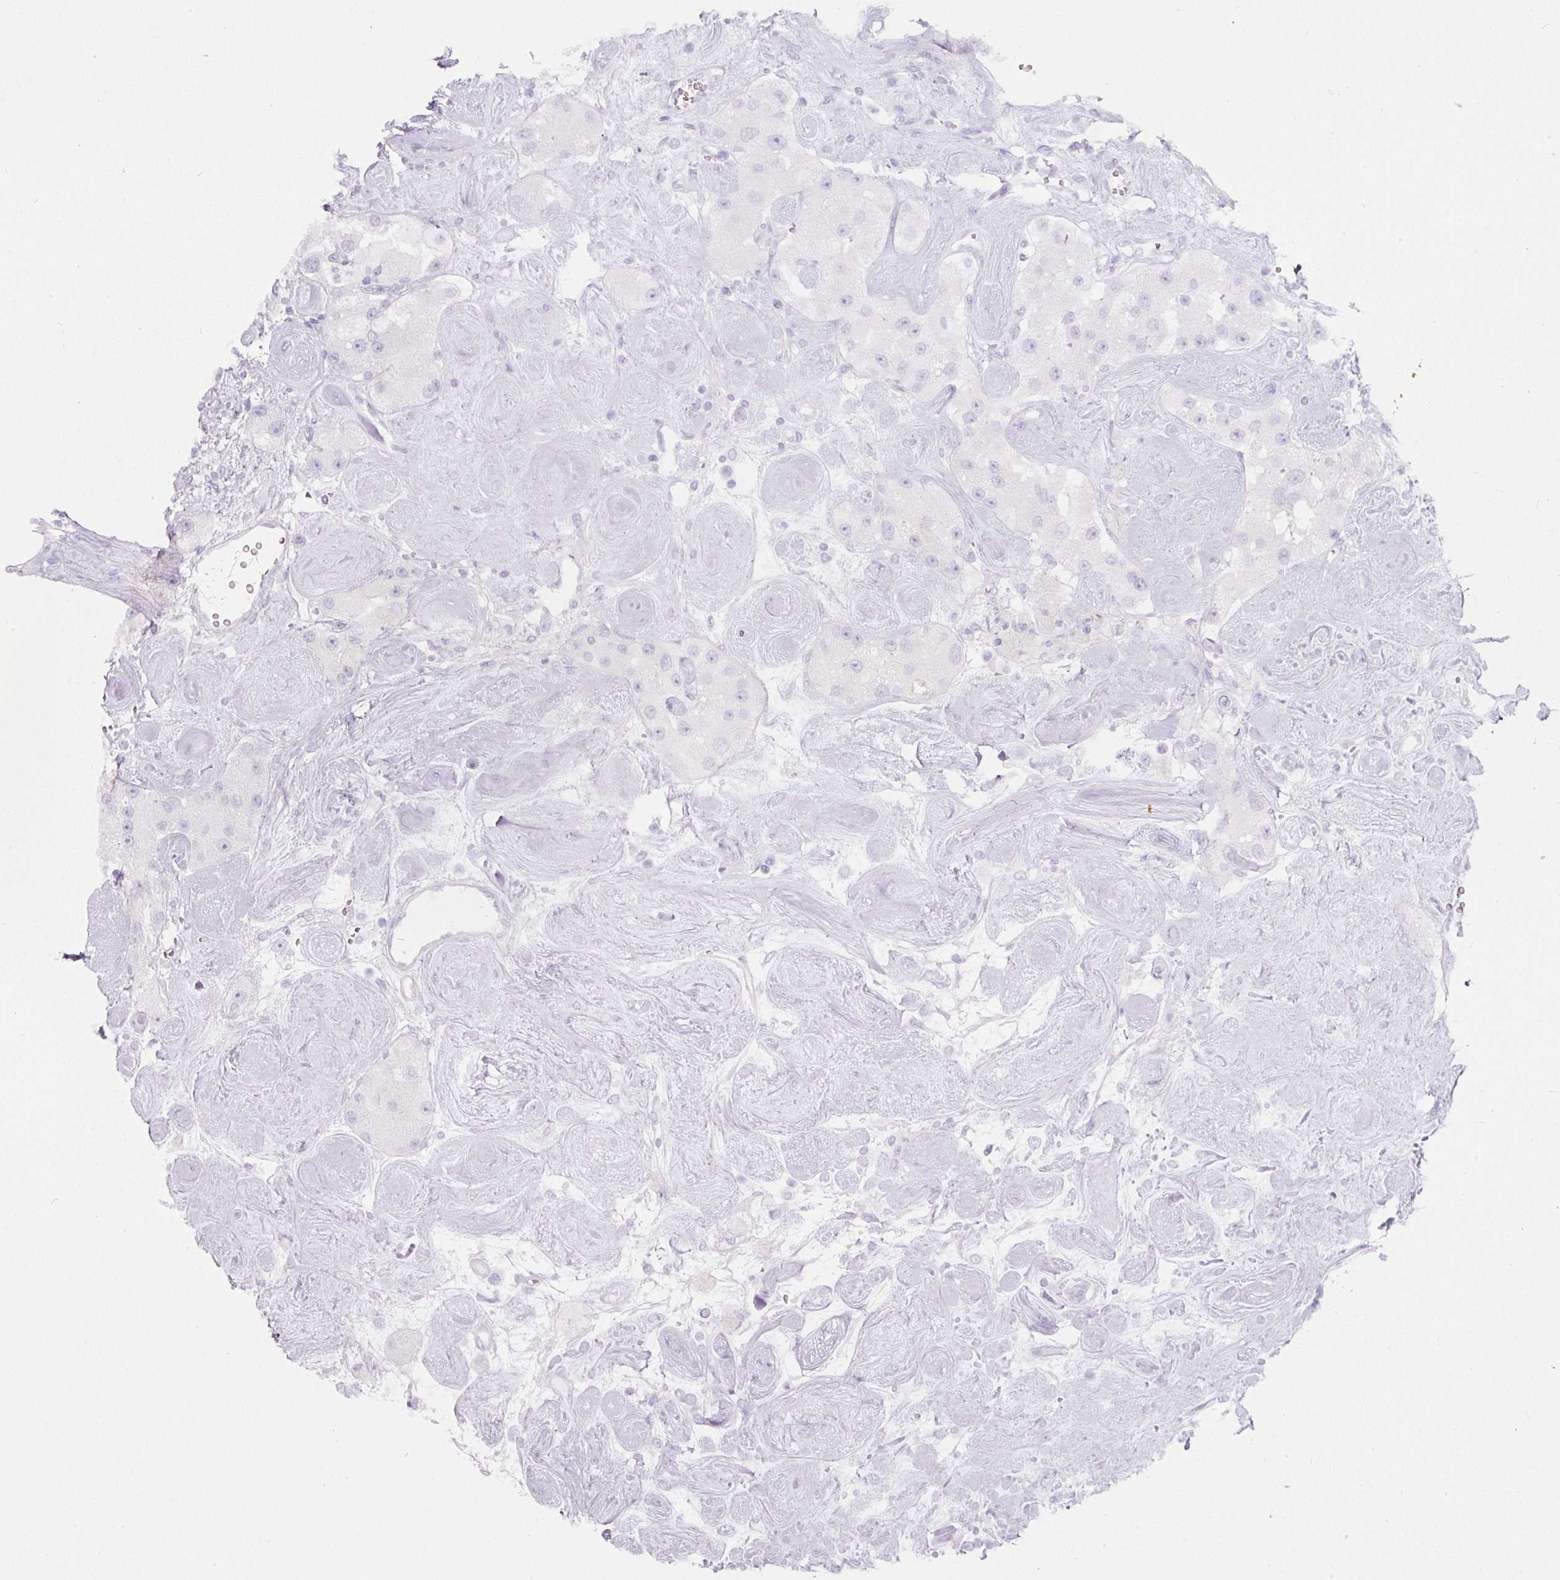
{"staining": {"intensity": "negative", "quantity": "none", "location": "none"}, "tissue": "carcinoid", "cell_type": "Tumor cells", "image_type": "cancer", "snomed": [{"axis": "morphology", "description": "Carcinoid, malignant, NOS"}, {"axis": "topography", "description": "Pancreas"}], "caption": "Human carcinoid (malignant) stained for a protein using IHC displays no expression in tumor cells.", "gene": "SLC2A2", "patient": {"sex": "male", "age": 41}}